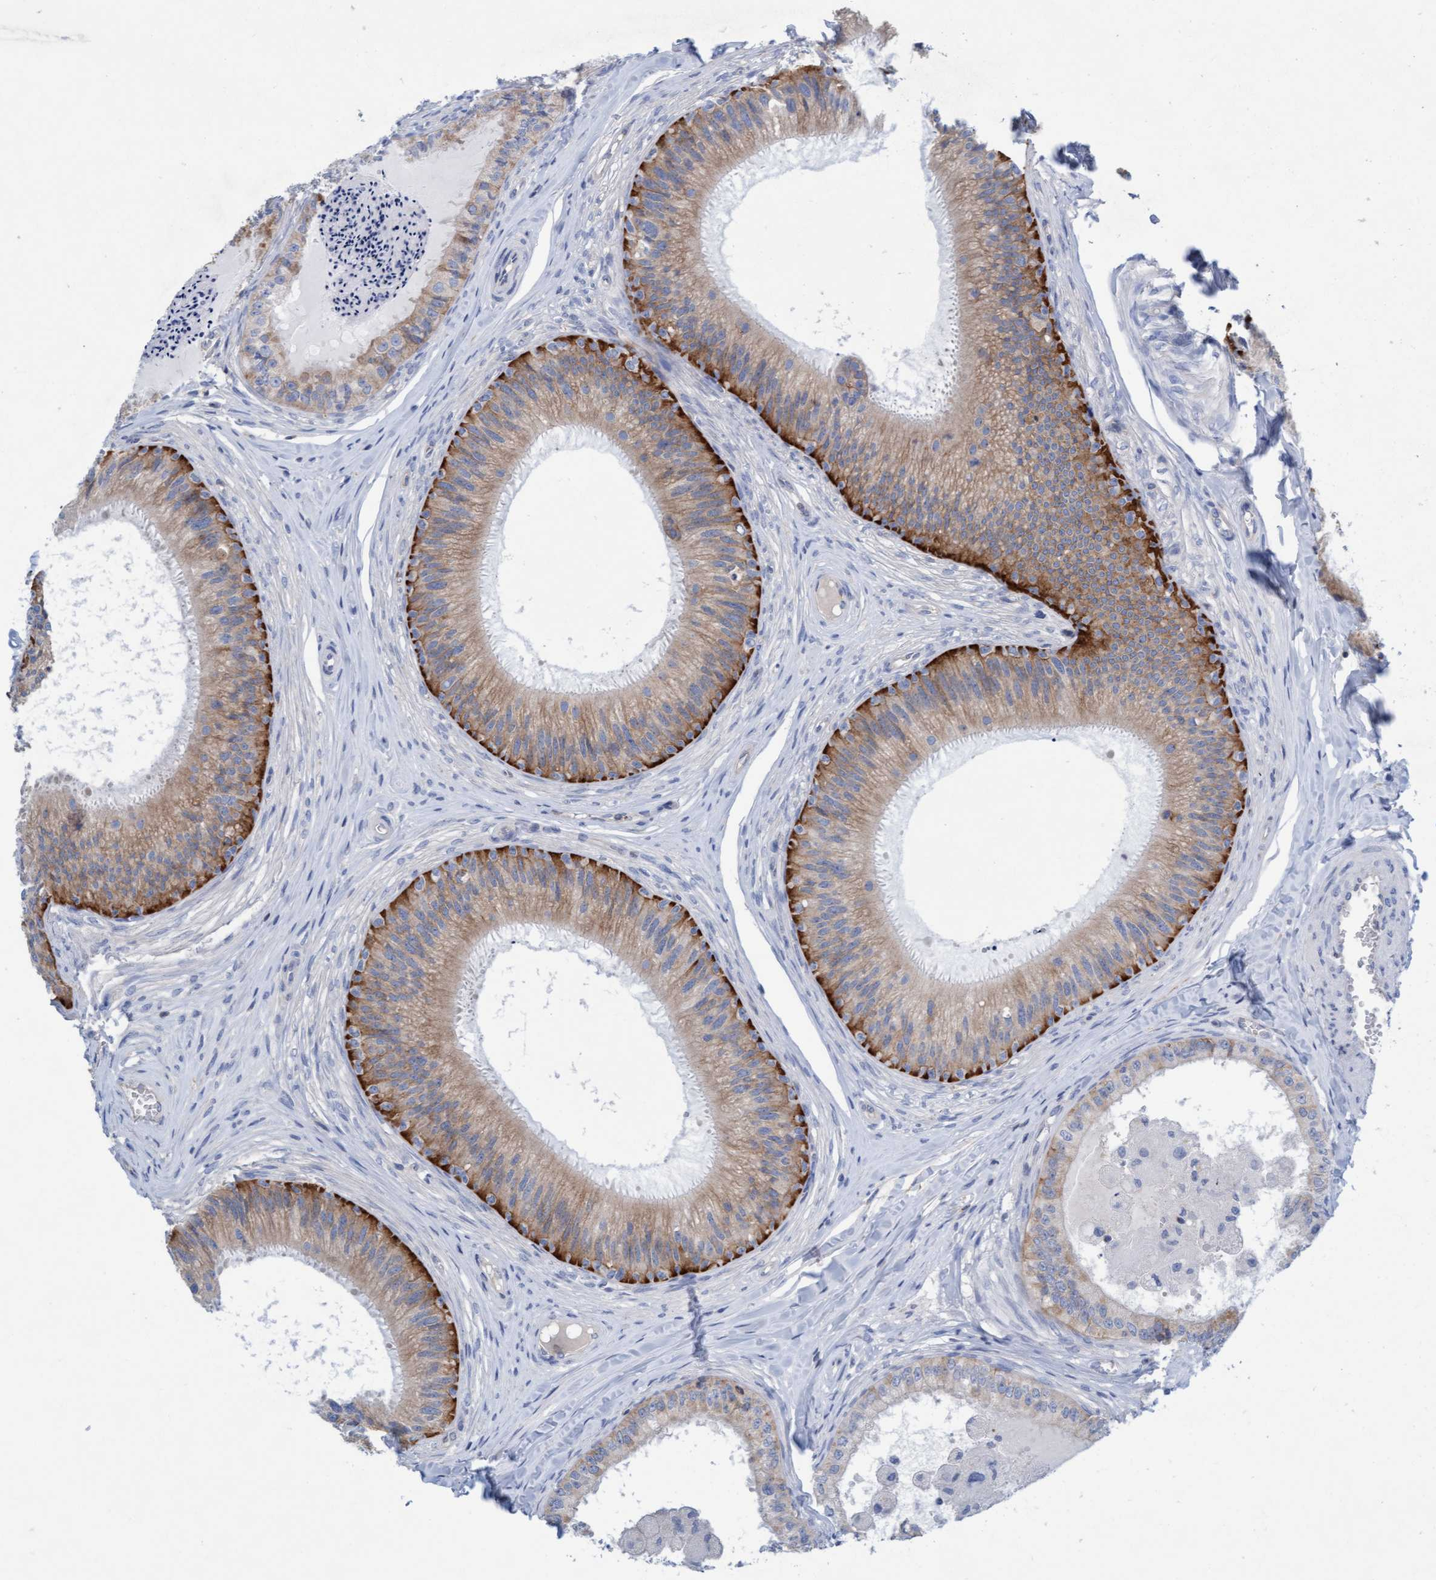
{"staining": {"intensity": "strong", "quantity": "<25%", "location": "cytoplasmic/membranous"}, "tissue": "epididymis", "cell_type": "Glandular cells", "image_type": "normal", "snomed": [{"axis": "morphology", "description": "Normal tissue, NOS"}, {"axis": "topography", "description": "Epididymis"}], "caption": "Protein staining exhibits strong cytoplasmic/membranous positivity in approximately <25% of glandular cells in normal epididymis.", "gene": "SIGIRR", "patient": {"sex": "male", "age": 31}}